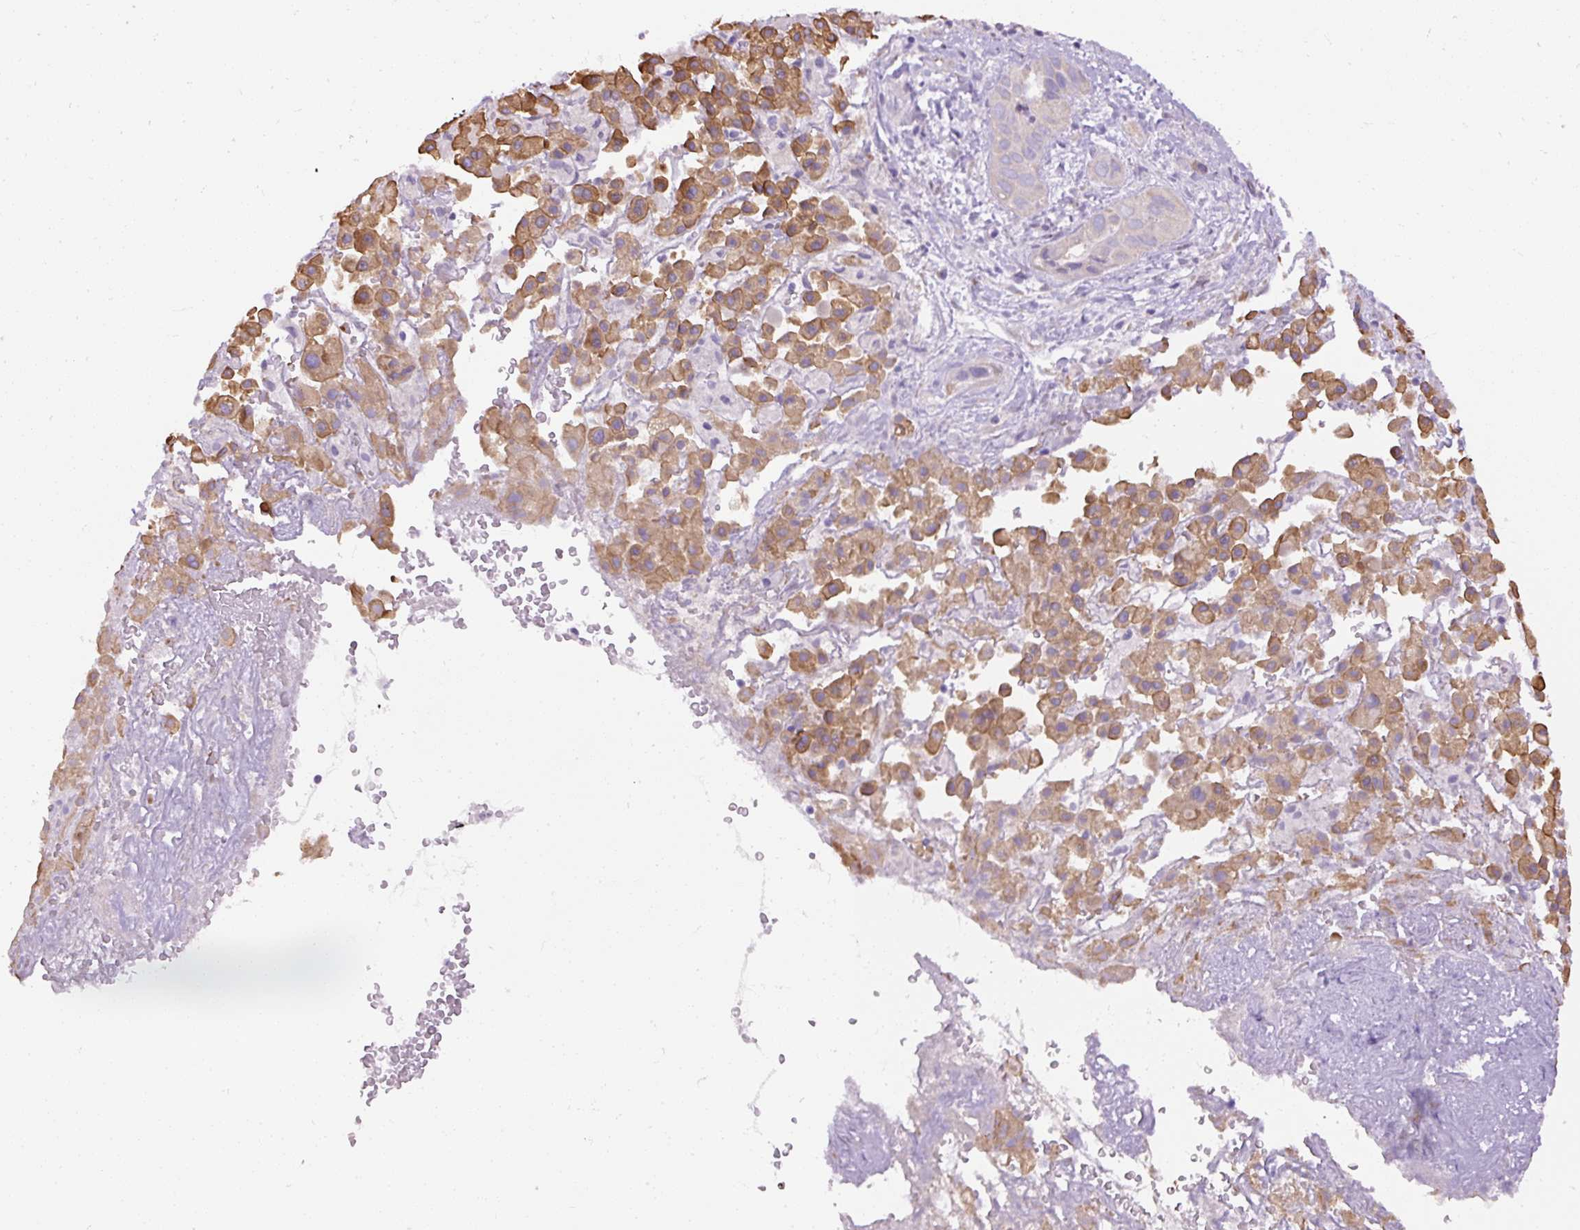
{"staining": {"intensity": "negative", "quantity": "none", "location": "none"}, "tissue": "liver cancer", "cell_type": "Tumor cells", "image_type": "cancer", "snomed": [{"axis": "morphology", "description": "Cholangiocarcinoma"}, {"axis": "topography", "description": "Liver"}], "caption": "This photomicrograph is of liver cancer (cholangiocarcinoma) stained with immunohistochemistry to label a protein in brown with the nuclei are counter-stained blue. There is no positivity in tumor cells.", "gene": "FAM149A", "patient": {"sex": "female", "age": 52}}